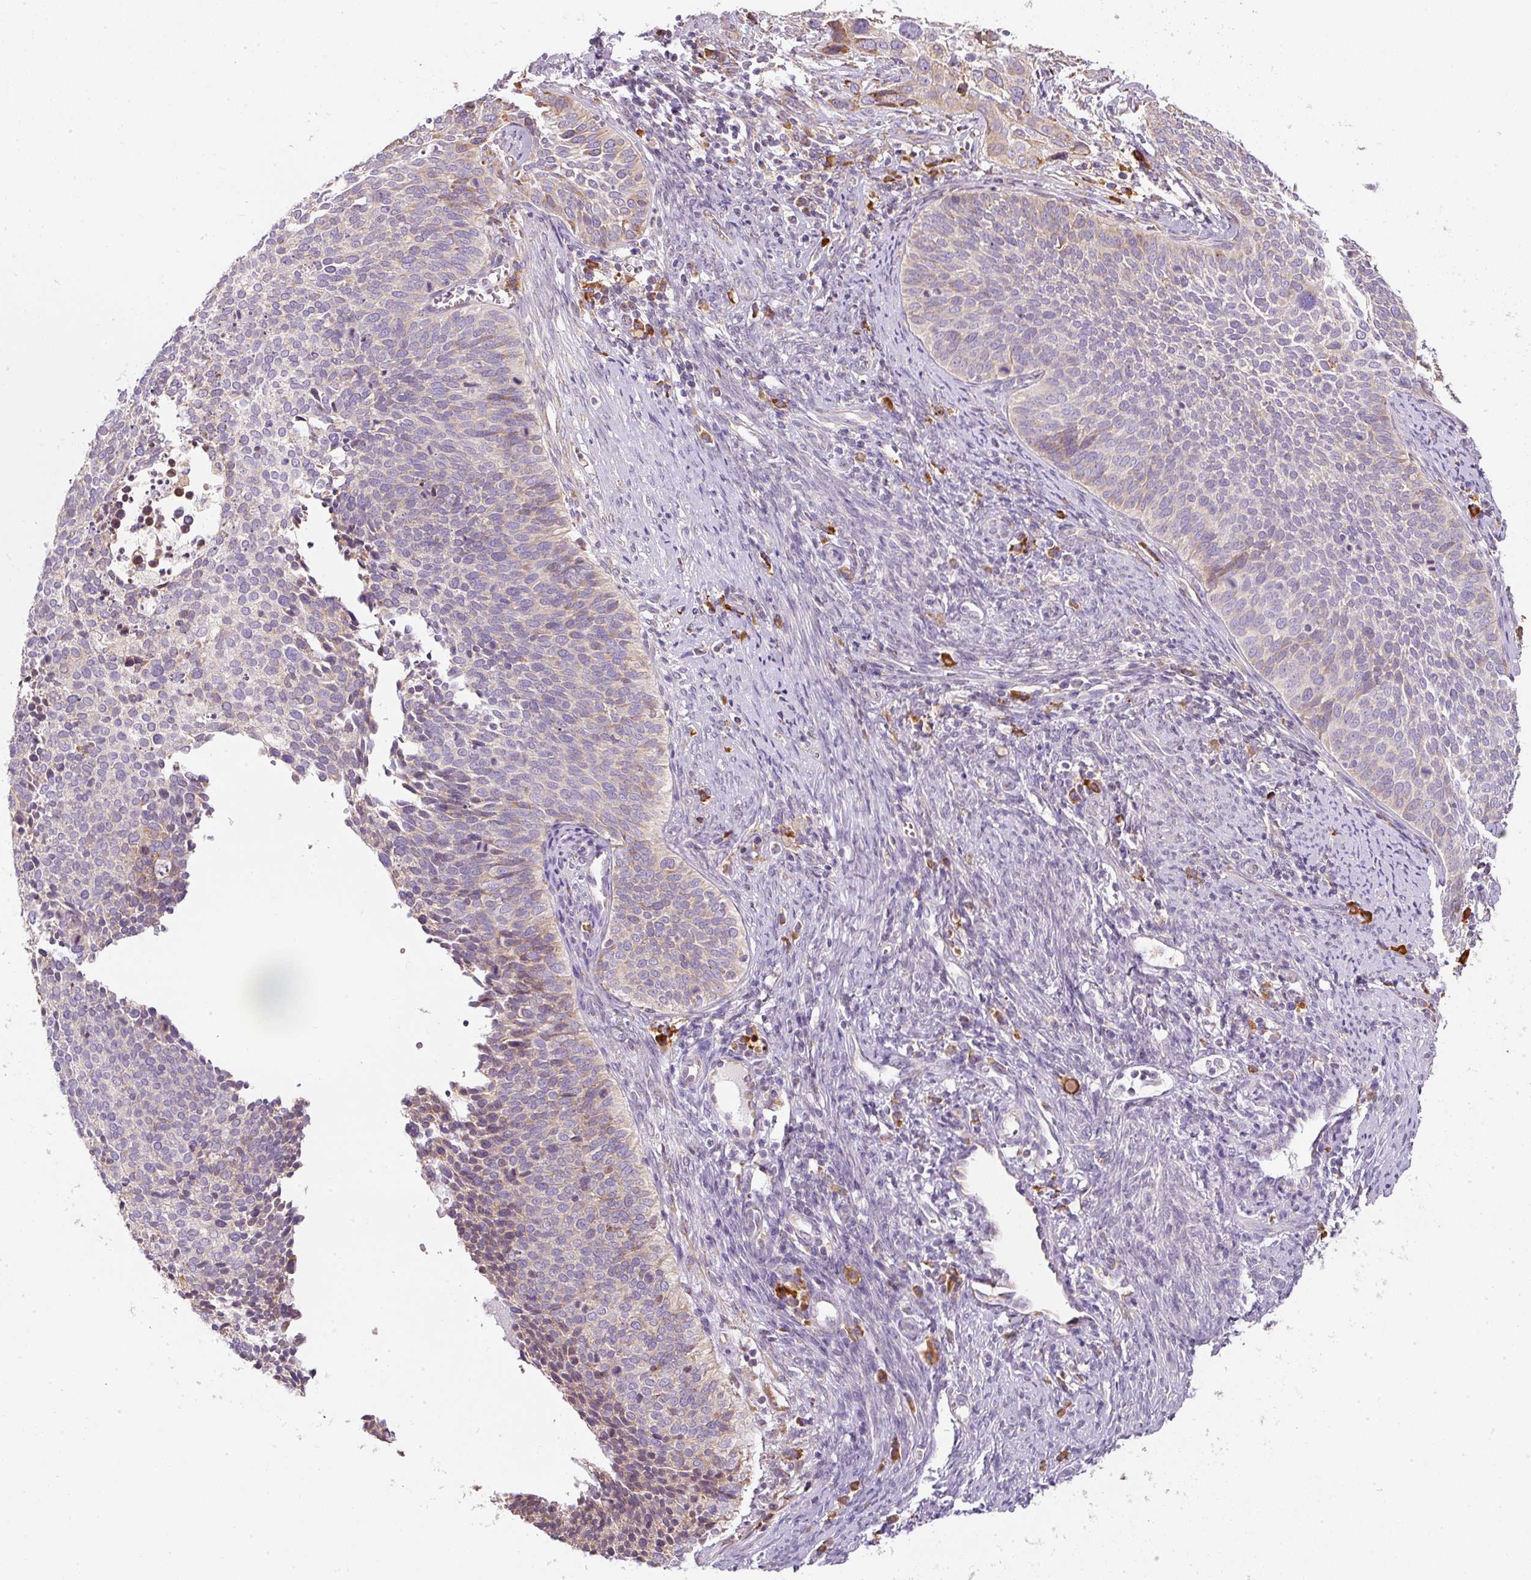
{"staining": {"intensity": "weak", "quantity": "<25%", "location": "cytoplasmic/membranous"}, "tissue": "cervical cancer", "cell_type": "Tumor cells", "image_type": "cancer", "snomed": [{"axis": "morphology", "description": "Squamous cell carcinoma, NOS"}, {"axis": "topography", "description": "Cervix"}], "caption": "Immunohistochemical staining of squamous cell carcinoma (cervical) demonstrates no significant expression in tumor cells.", "gene": "MORN4", "patient": {"sex": "female", "age": 34}}